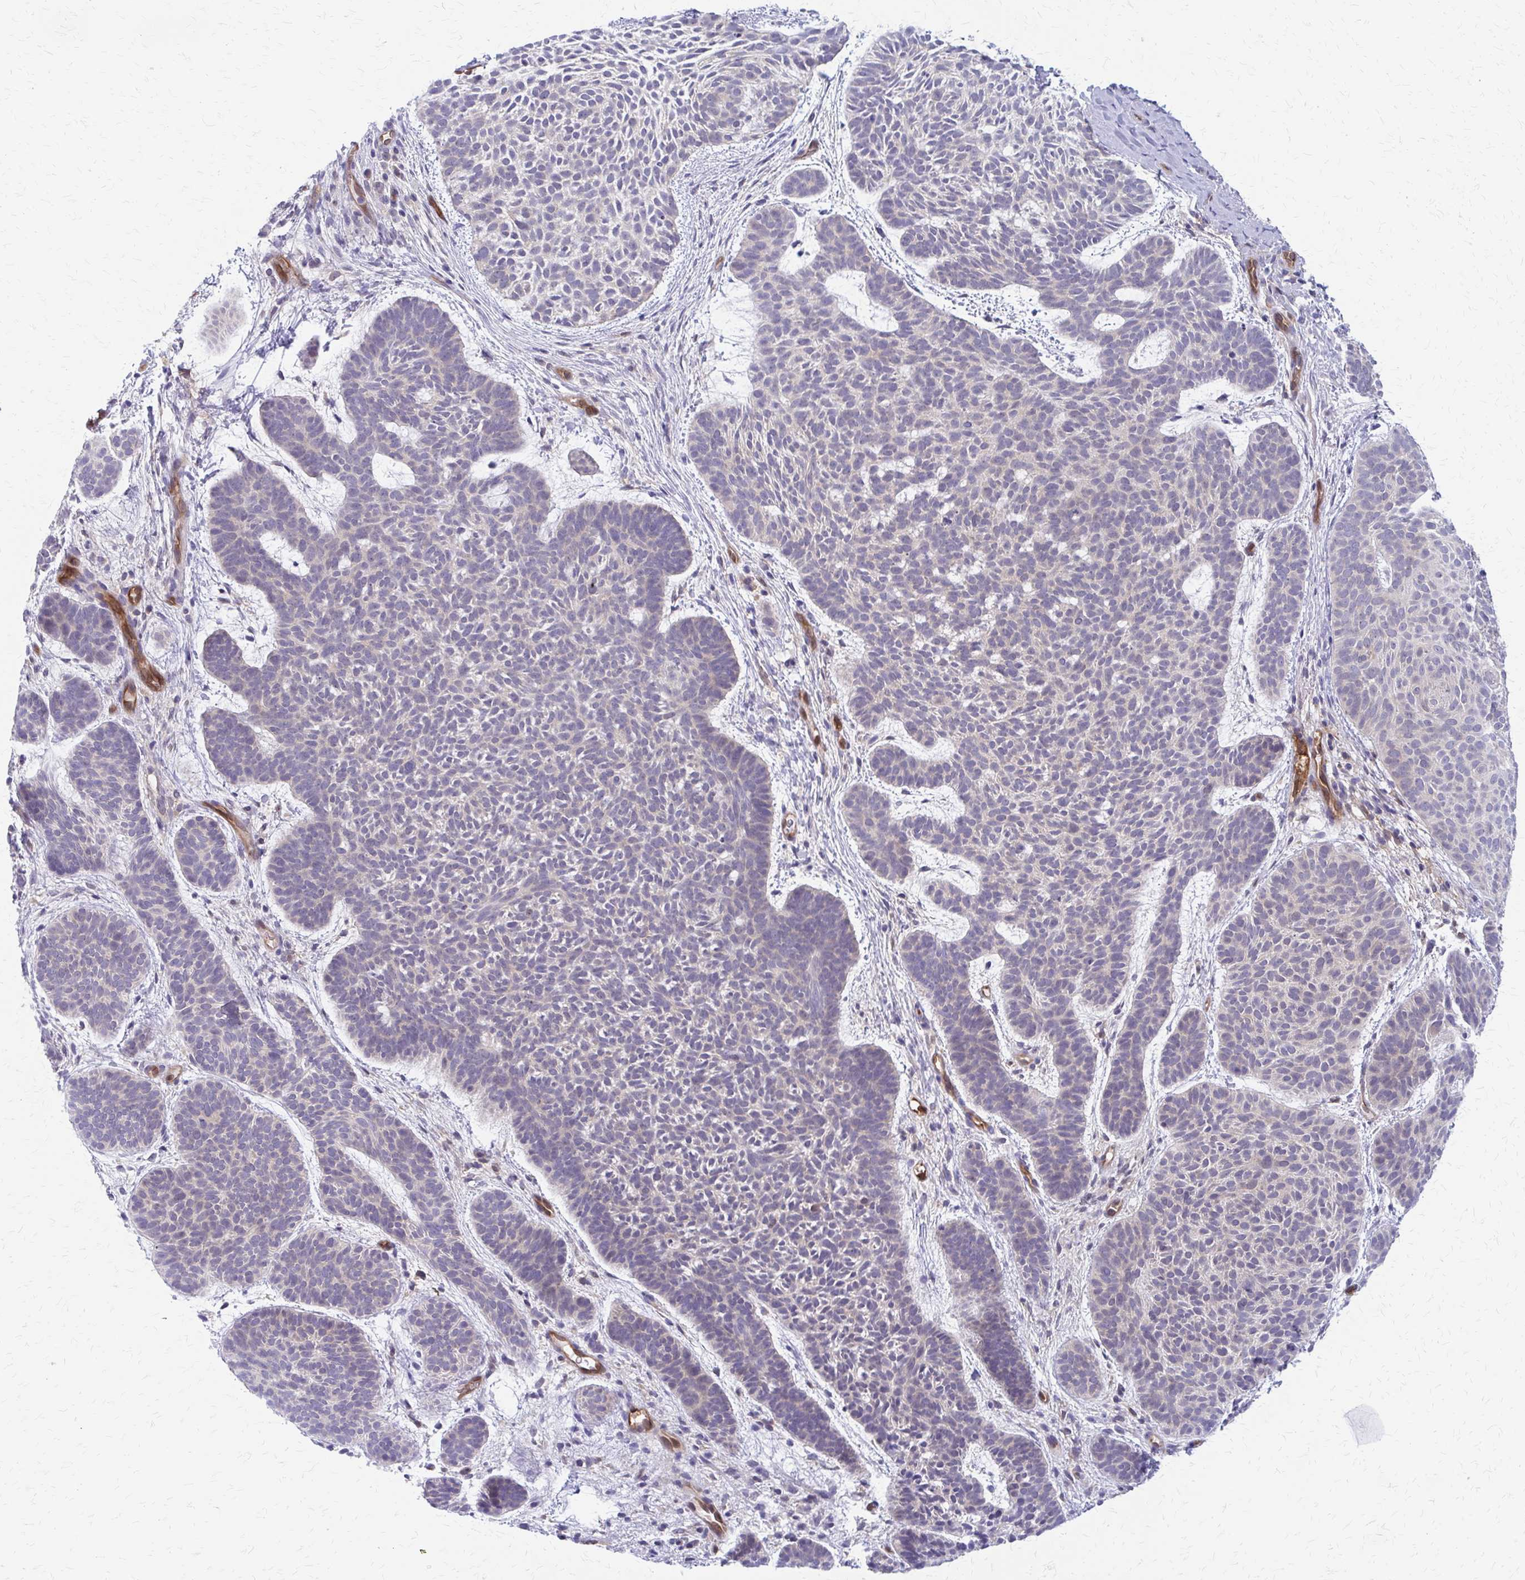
{"staining": {"intensity": "negative", "quantity": "none", "location": "none"}, "tissue": "skin cancer", "cell_type": "Tumor cells", "image_type": "cancer", "snomed": [{"axis": "morphology", "description": "Basal cell carcinoma"}, {"axis": "topography", "description": "Skin"}, {"axis": "topography", "description": "Skin of face"}], "caption": "Human basal cell carcinoma (skin) stained for a protein using immunohistochemistry (IHC) reveals no expression in tumor cells.", "gene": "CLIC2", "patient": {"sex": "male", "age": 73}}